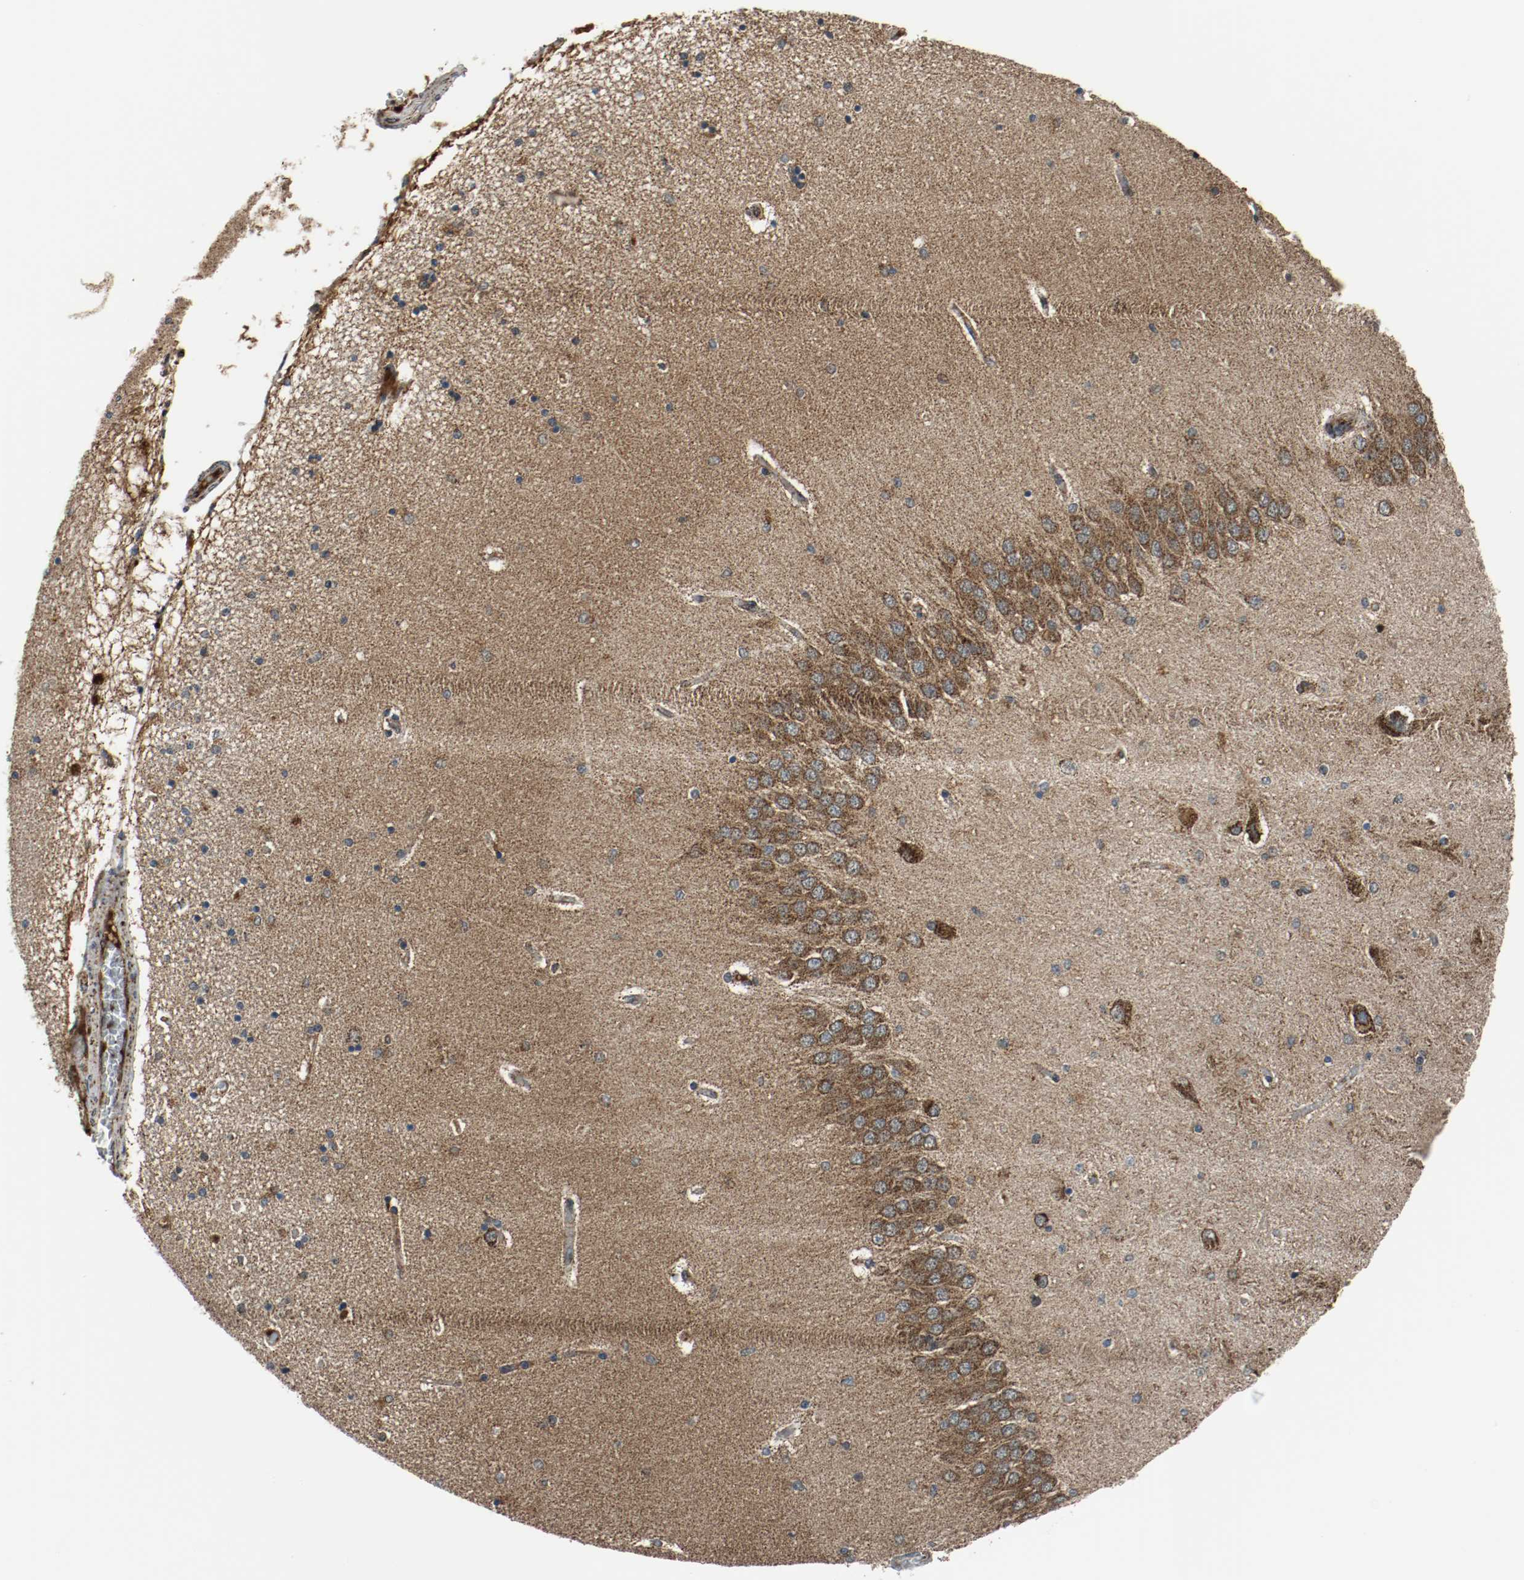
{"staining": {"intensity": "moderate", "quantity": ">75%", "location": "cytoplasmic/membranous"}, "tissue": "hippocampus", "cell_type": "Glial cells", "image_type": "normal", "snomed": [{"axis": "morphology", "description": "Normal tissue, NOS"}, {"axis": "topography", "description": "Hippocampus"}], "caption": "High-magnification brightfield microscopy of unremarkable hippocampus stained with DAB (brown) and counterstained with hematoxylin (blue). glial cells exhibit moderate cytoplasmic/membranous staining is identified in about>75% of cells.", "gene": "TXNRD1", "patient": {"sex": "female", "age": 54}}